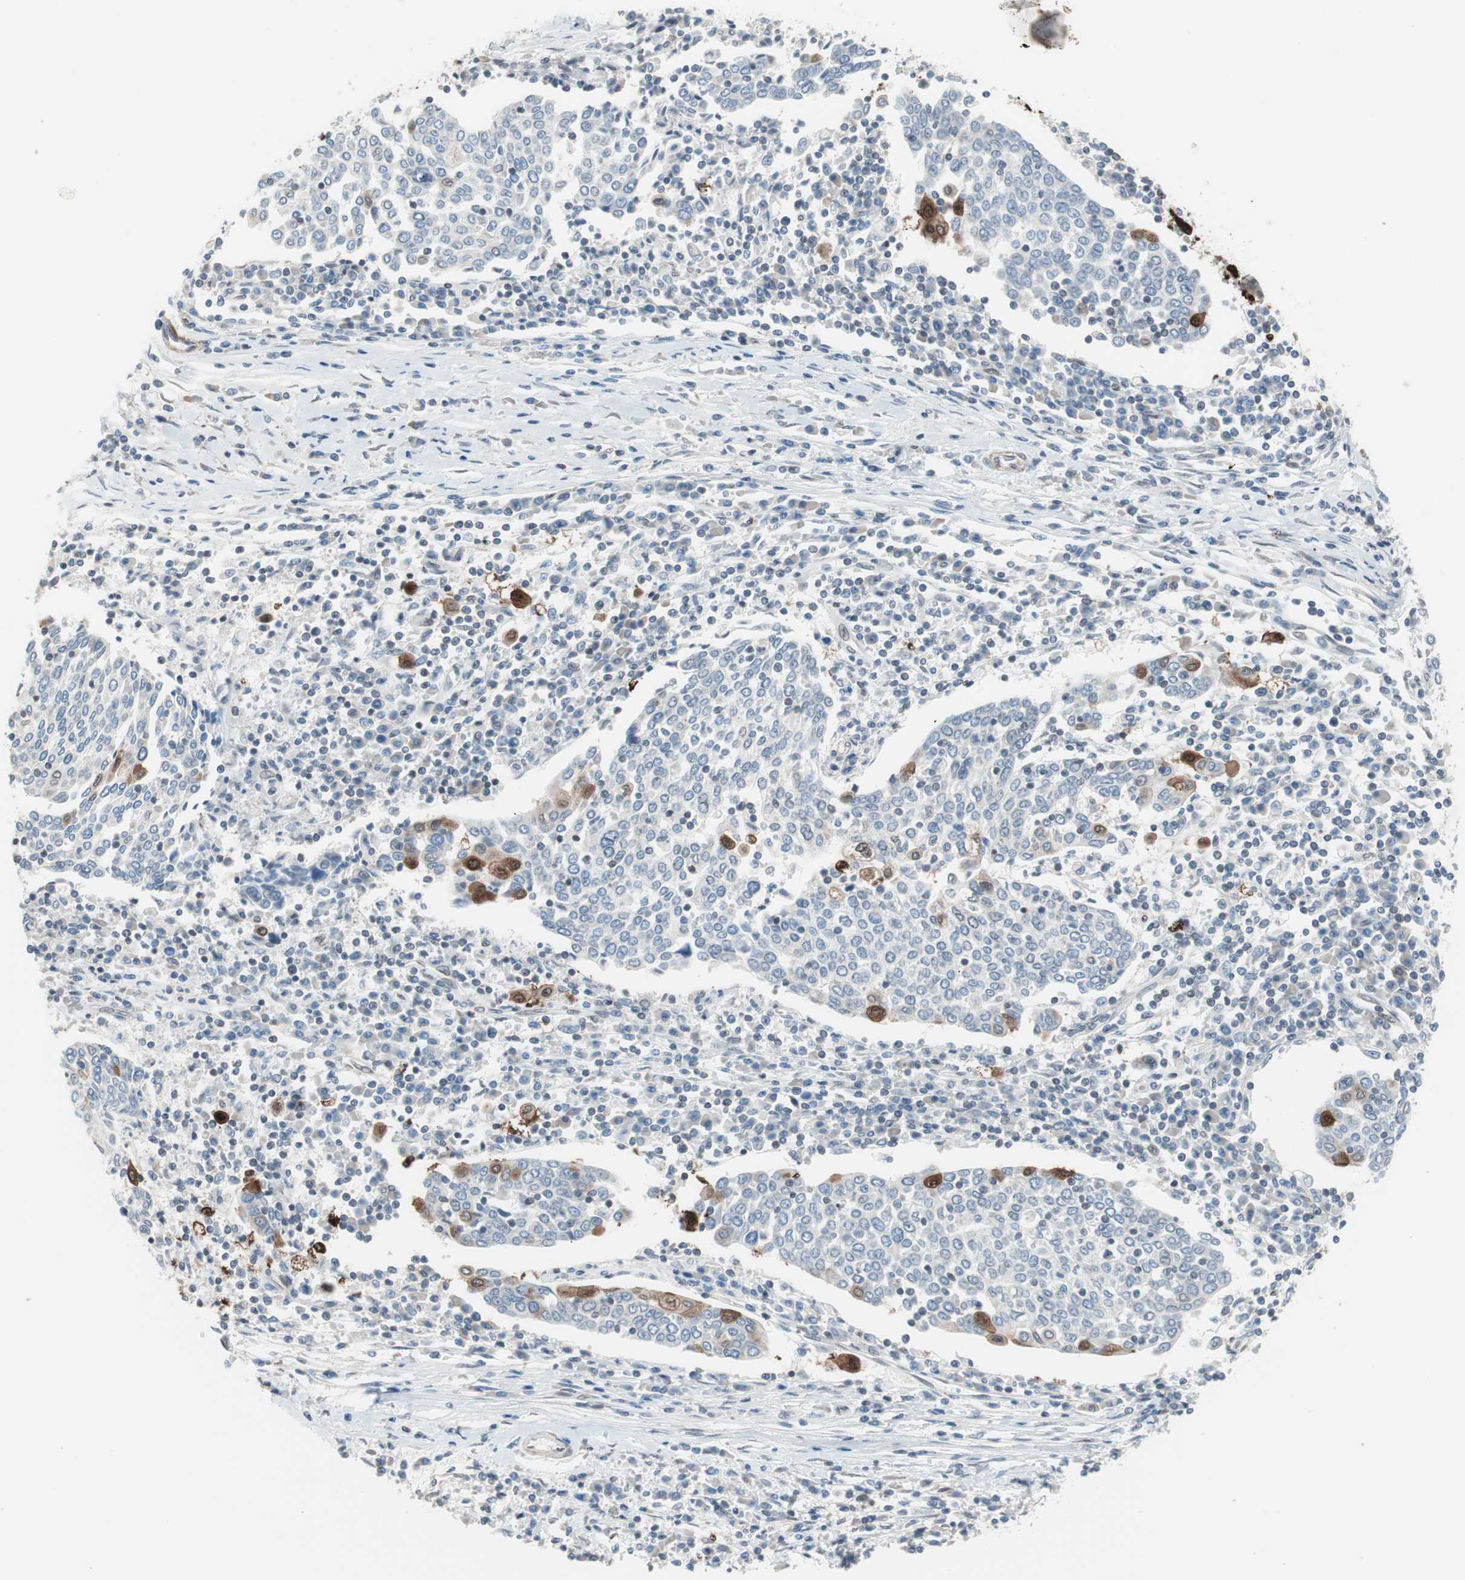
{"staining": {"intensity": "moderate", "quantity": "<25%", "location": "cytoplasmic/membranous,nuclear"}, "tissue": "cervical cancer", "cell_type": "Tumor cells", "image_type": "cancer", "snomed": [{"axis": "morphology", "description": "Squamous cell carcinoma, NOS"}, {"axis": "topography", "description": "Cervix"}], "caption": "A high-resolution micrograph shows immunohistochemistry staining of cervical squamous cell carcinoma, which shows moderate cytoplasmic/membranous and nuclear positivity in approximately <25% of tumor cells.", "gene": "ARNT2", "patient": {"sex": "female", "age": 40}}